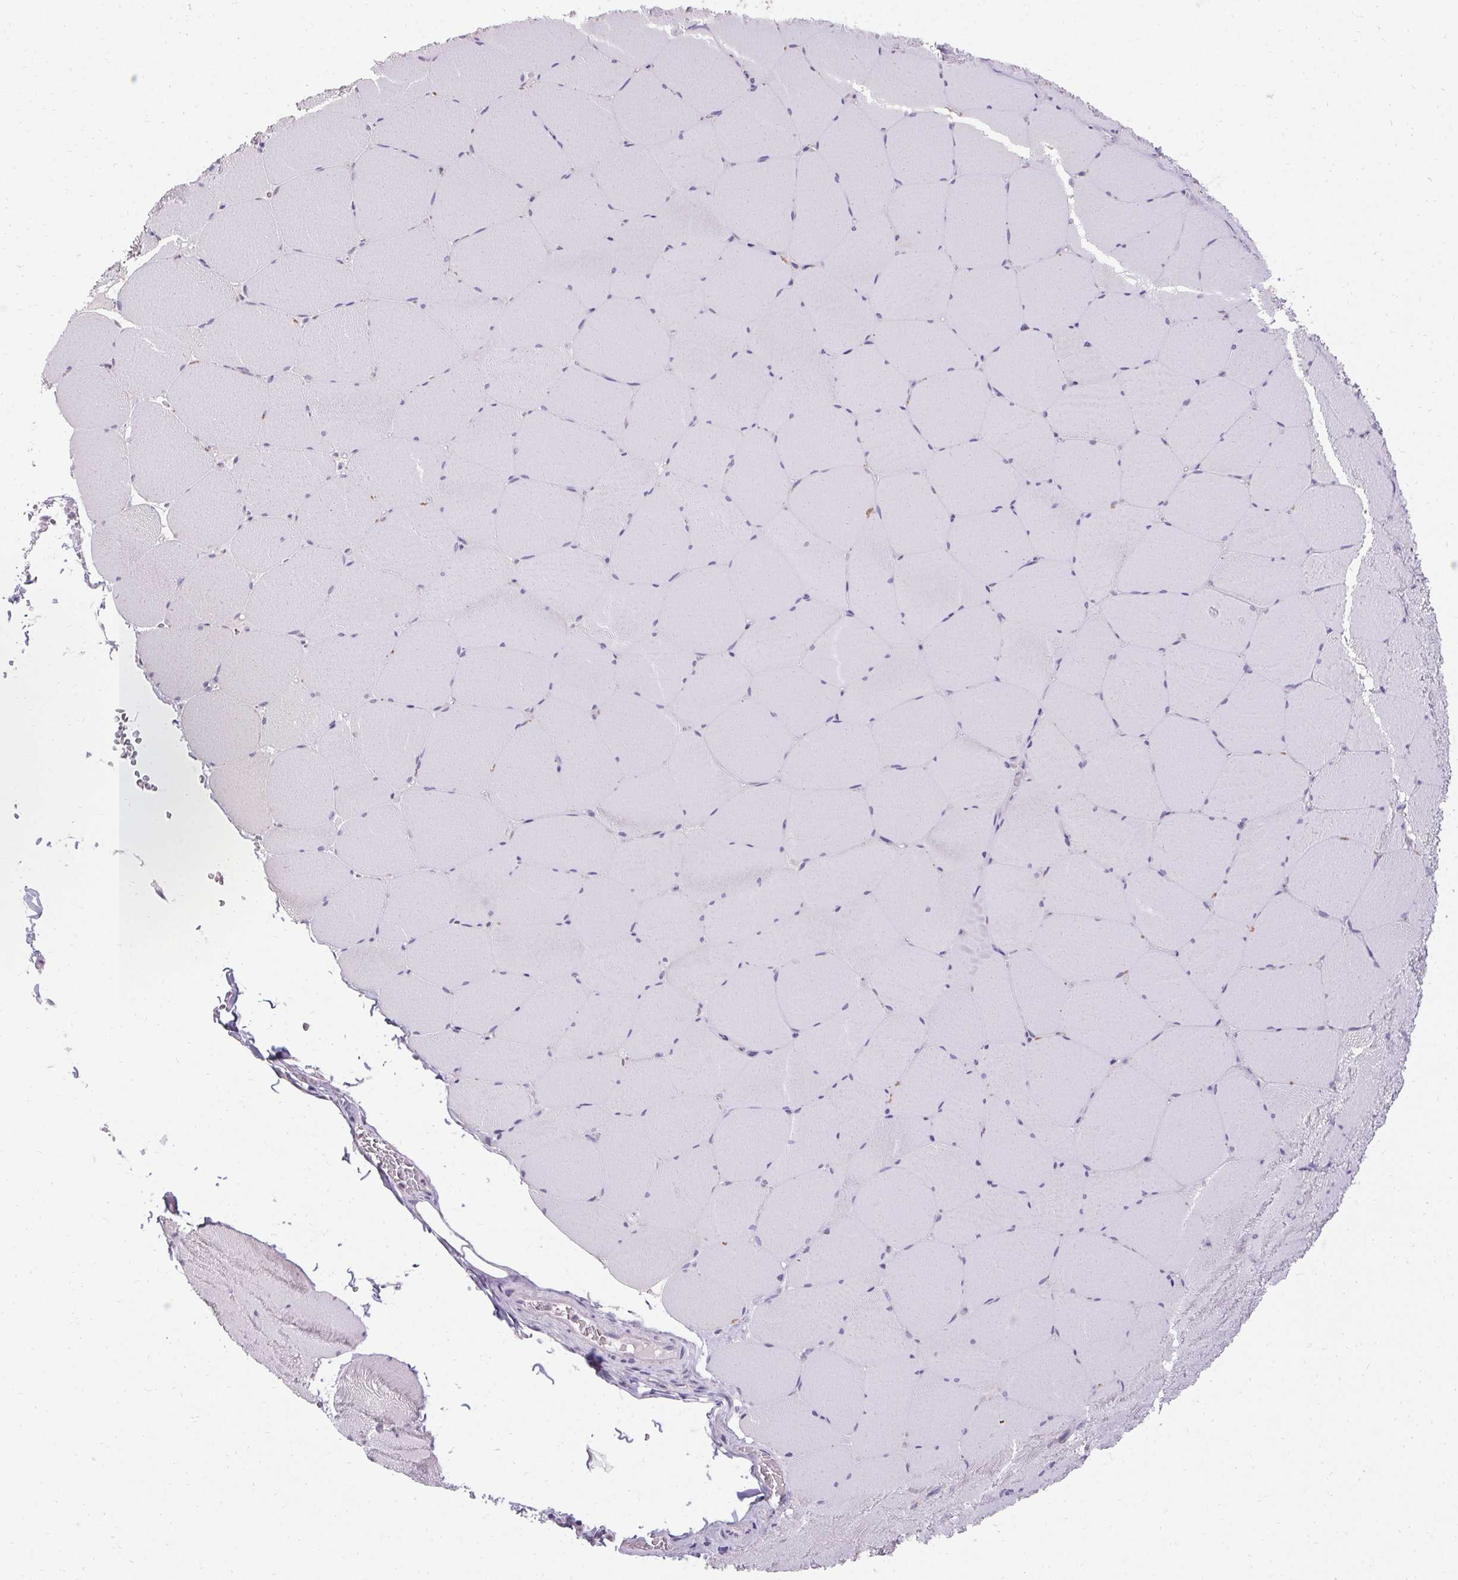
{"staining": {"intensity": "negative", "quantity": "none", "location": "none"}, "tissue": "skeletal muscle", "cell_type": "Myocytes", "image_type": "normal", "snomed": [{"axis": "morphology", "description": "Normal tissue, NOS"}, {"axis": "topography", "description": "Skeletal muscle"}, {"axis": "topography", "description": "Head-Neck"}], "caption": "Immunohistochemical staining of normal skeletal muscle shows no significant positivity in myocytes.", "gene": "HSD17B3", "patient": {"sex": "male", "age": 66}}